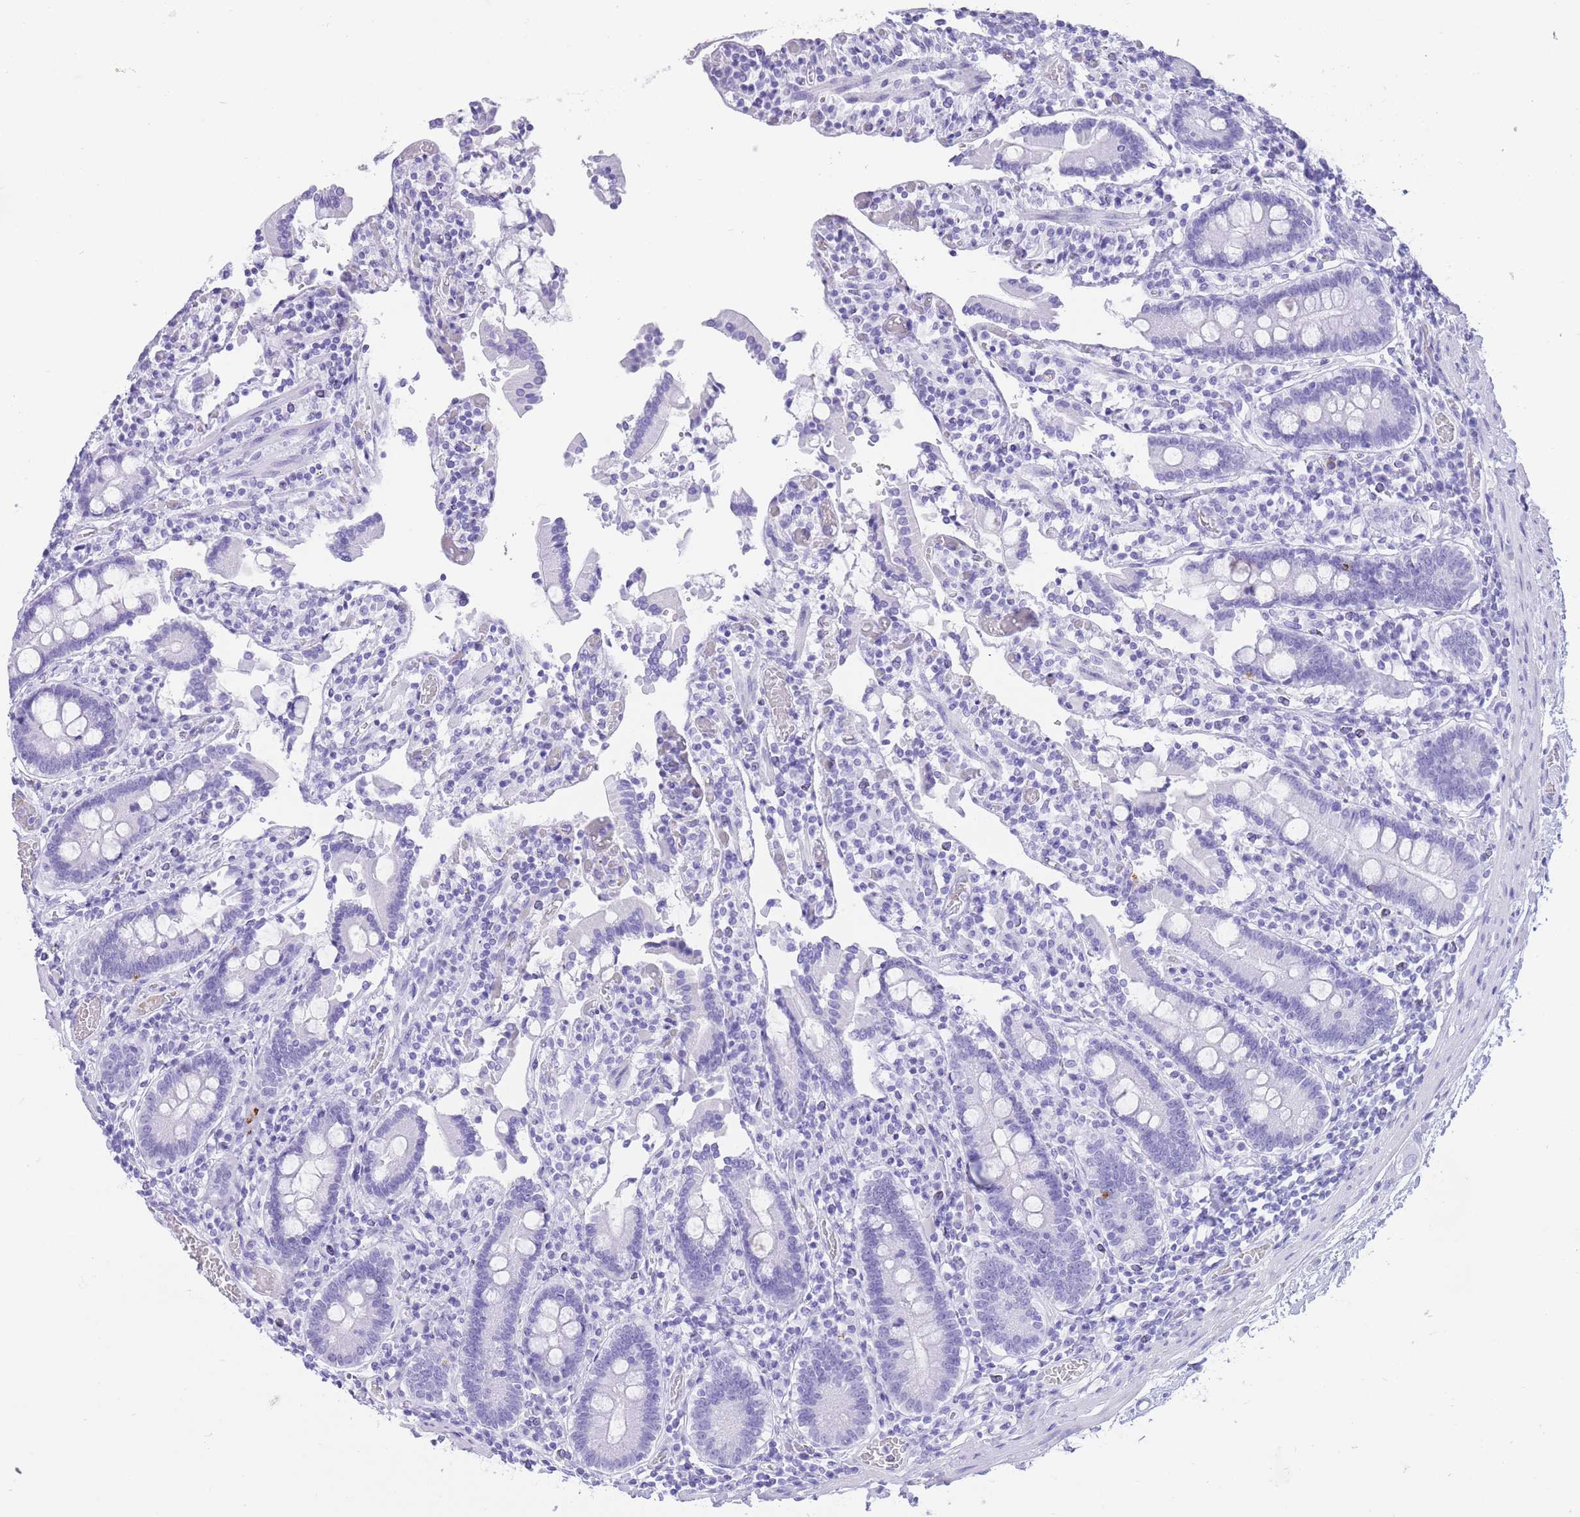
{"staining": {"intensity": "negative", "quantity": "none", "location": "none"}, "tissue": "duodenum", "cell_type": "Glandular cells", "image_type": "normal", "snomed": [{"axis": "morphology", "description": "Normal tissue, NOS"}, {"axis": "topography", "description": "Duodenum"}], "caption": "The micrograph displays no significant positivity in glandular cells of duodenum. The staining is performed using DAB (3,3'-diaminobenzidine) brown chromogen with nuclei counter-stained in using hematoxylin.", "gene": "ELOA2", "patient": {"sex": "male", "age": 55}}